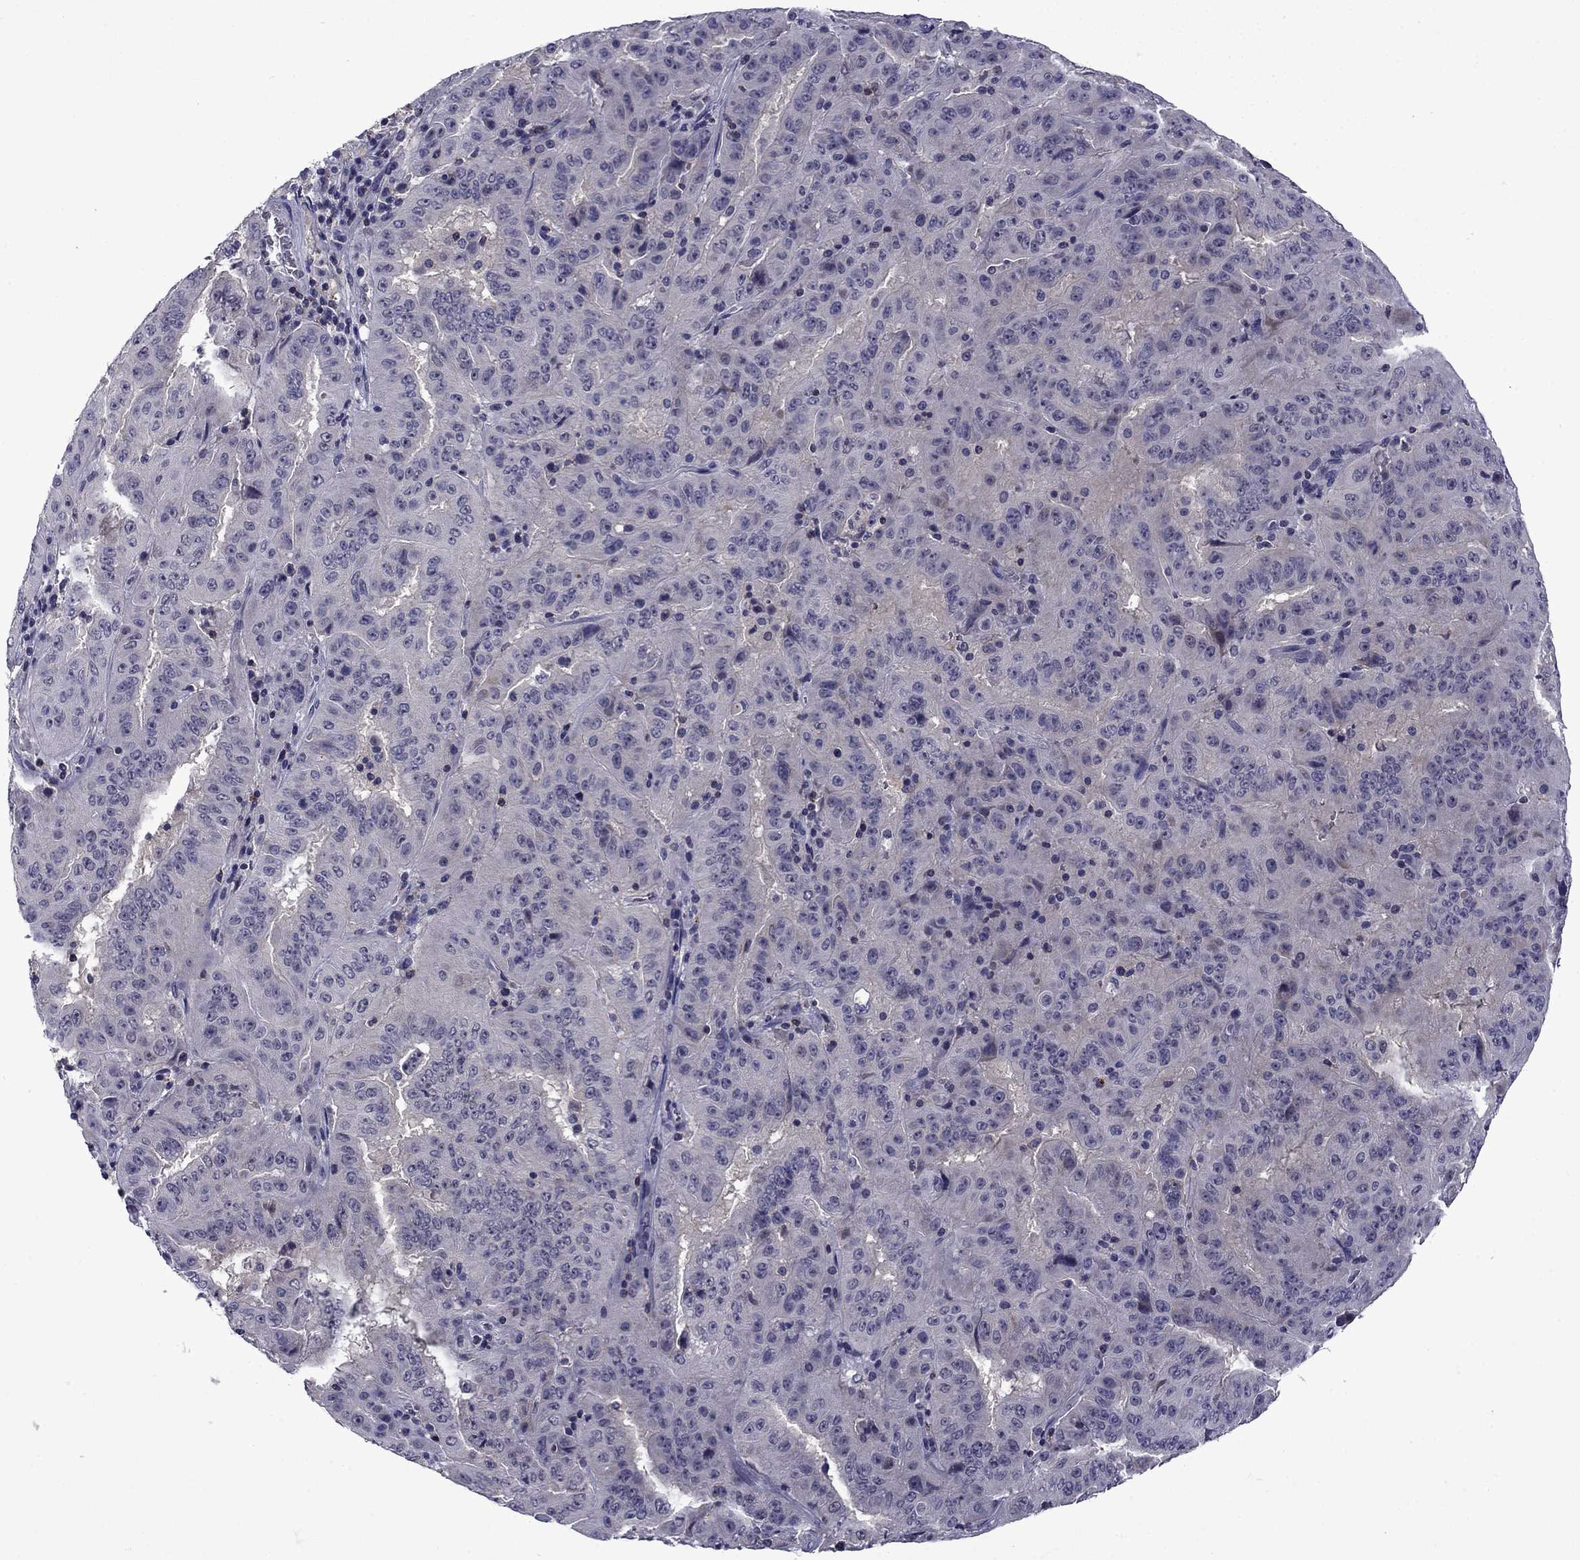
{"staining": {"intensity": "negative", "quantity": "none", "location": "none"}, "tissue": "pancreatic cancer", "cell_type": "Tumor cells", "image_type": "cancer", "snomed": [{"axis": "morphology", "description": "Adenocarcinoma, NOS"}, {"axis": "topography", "description": "Pancreas"}], "caption": "Pancreatic cancer was stained to show a protein in brown. There is no significant positivity in tumor cells.", "gene": "SNTA1", "patient": {"sex": "male", "age": 63}}